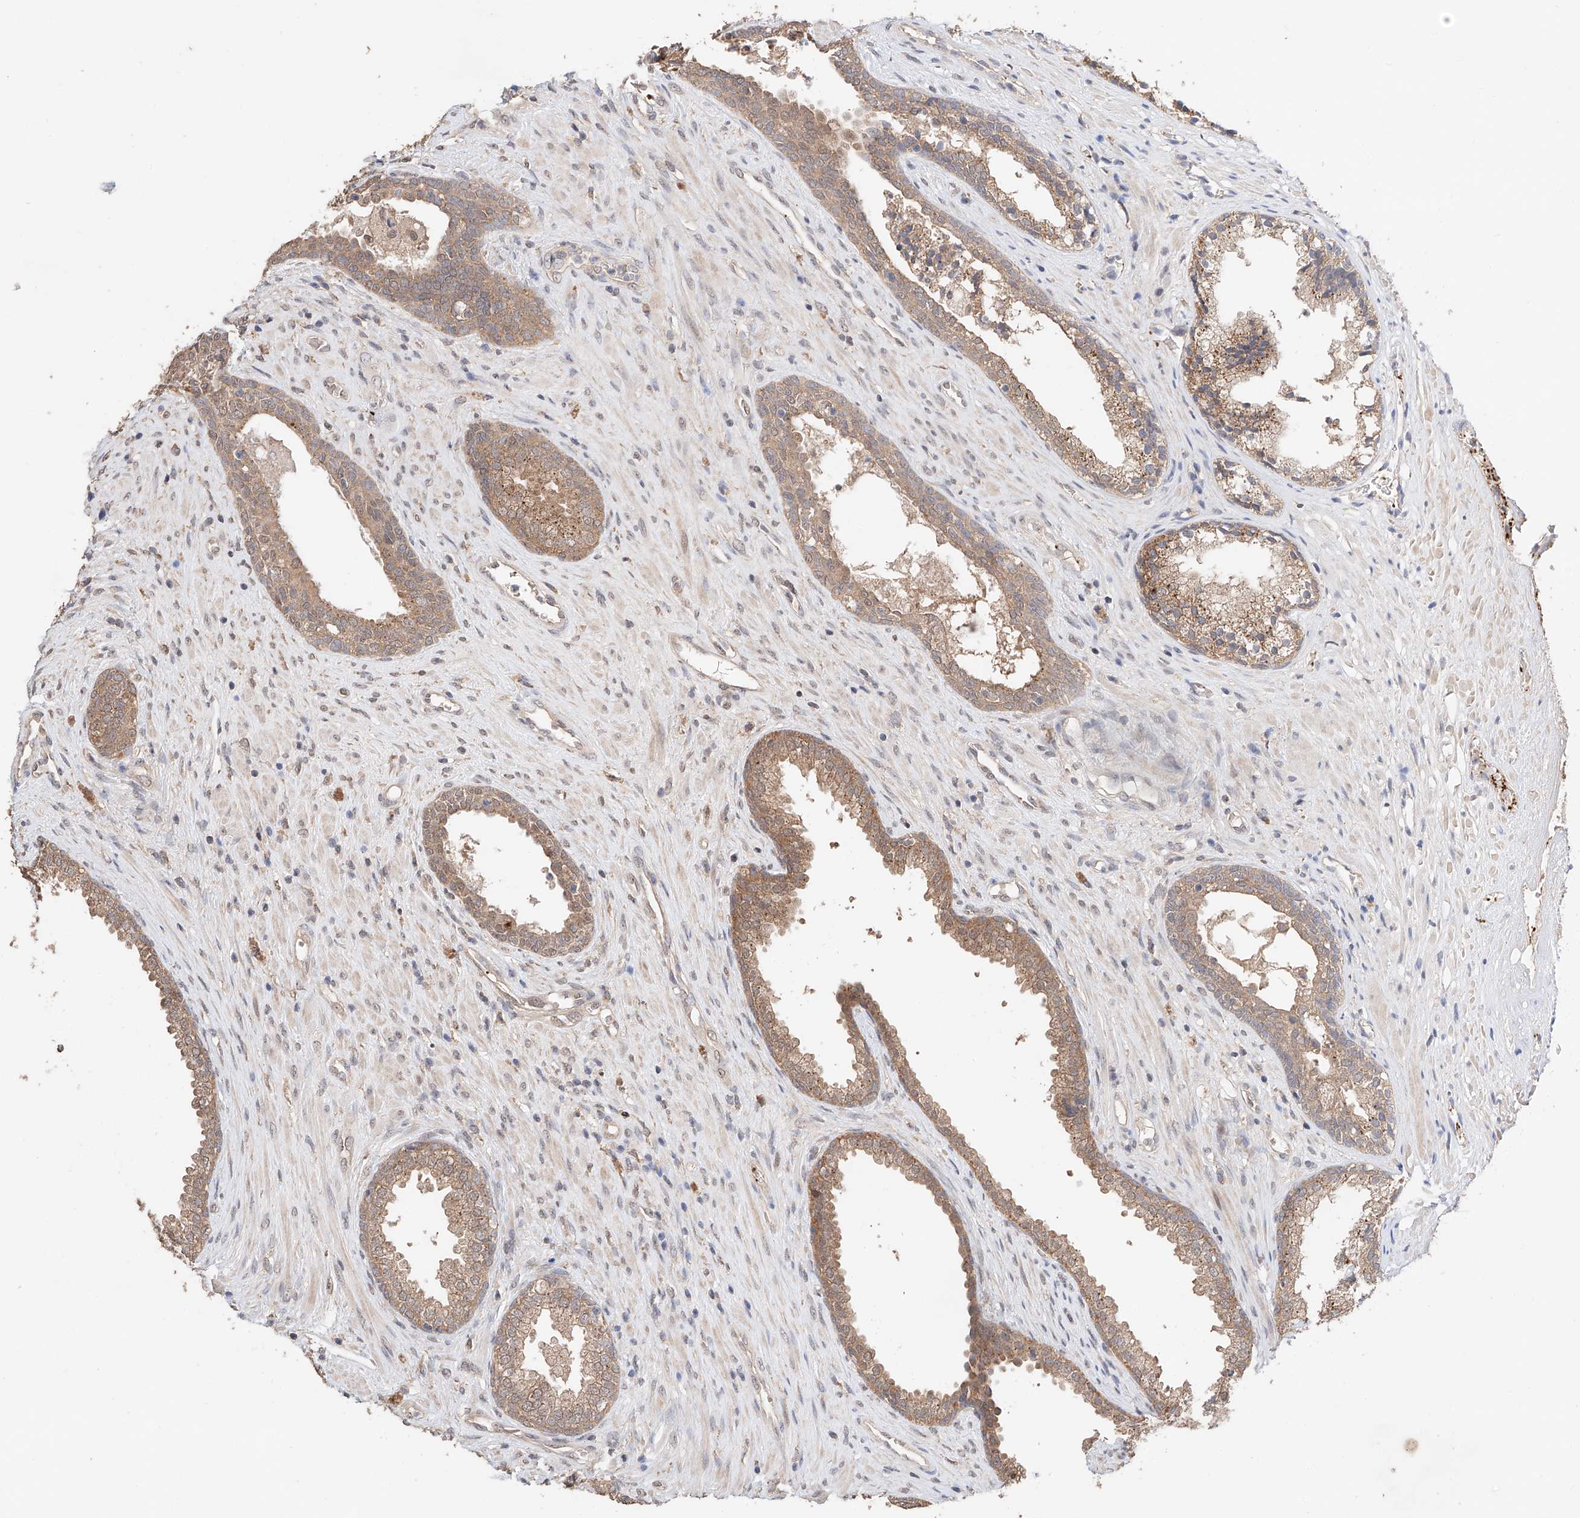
{"staining": {"intensity": "moderate", "quantity": ">75%", "location": "cytoplasmic/membranous"}, "tissue": "prostate", "cell_type": "Glandular cells", "image_type": "normal", "snomed": [{"axis": "morphology", "description": "Normal tissue, NOS"}, {"axis": "topography", "description": "Prostate"}], "caption": "Immunohistochemical staining of benign human prostate demonstrates >75% levels of moderate cytoplasmic/membranous protein positivity in about >75% of glandular cells. The staining is performed using DAB (3,3'-diaminobenzidine) brown chromogen to label protein expression. The nuclei are counter-stained blue using hematoxylin.", "gene": "ZFHX2", "patient": {"sex": "male", "age": 76}}